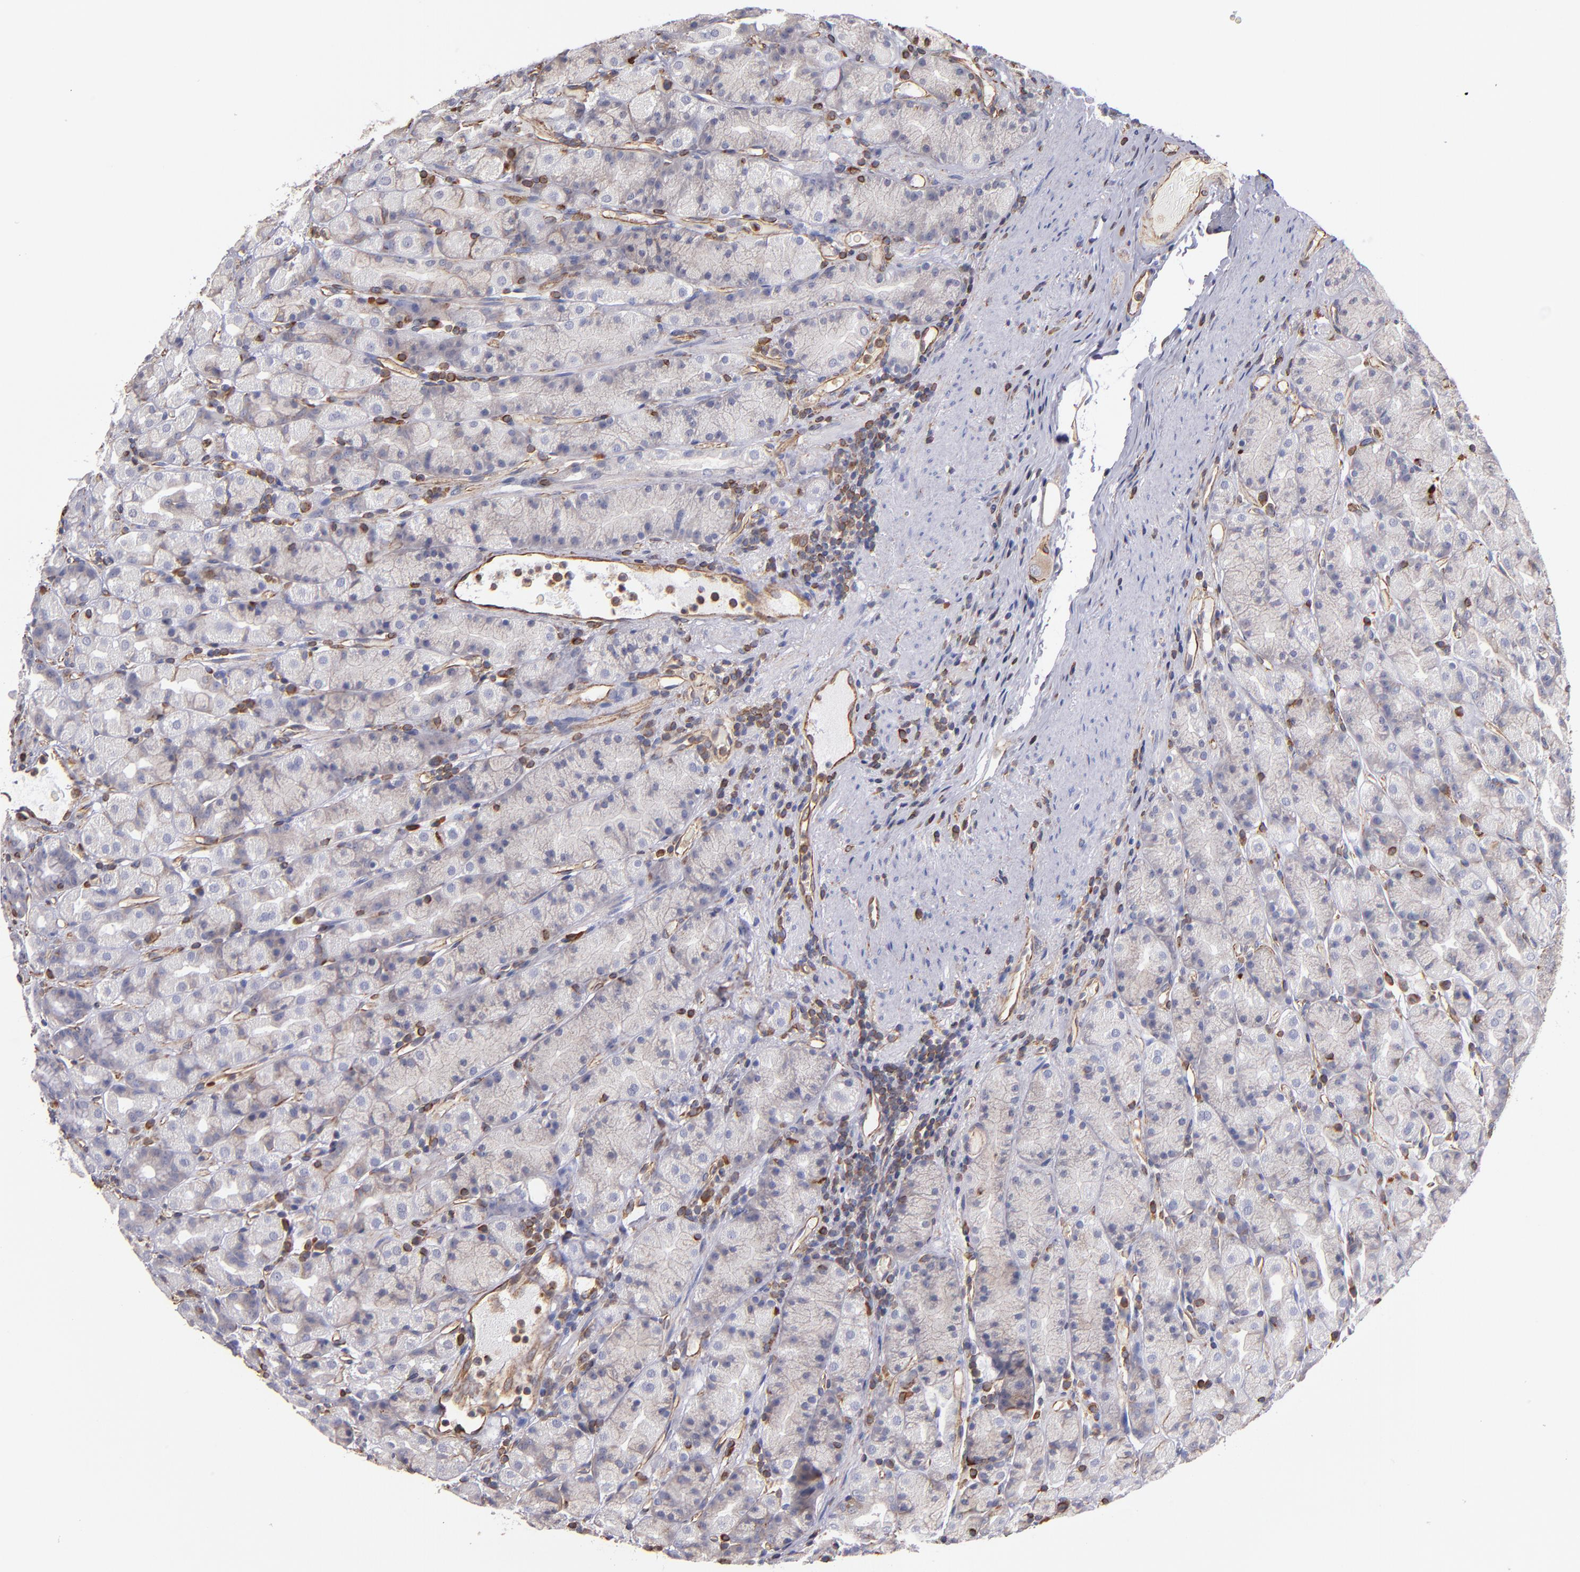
{"staining": {"intensity": "negative", "quantity": "none", "location": "none"}, "tissue": "stomach", "cell_type": "Glandular cells", "image_type": "normal", "snomed": [{"axis": "morphology", "description": "Normal tissue, NOS"}, {"axis": "topography", "description": "Stomach, upper"}], "caption": "DAB (3,3'-diaminobenzidine) immunohistochemical staining of unremarkable stomach exhibits no significant positivity in glandular cells. Nuclei are stained in blue.", "gene": "ABCC1", "patient": {"sex": "male", "age": 68}}